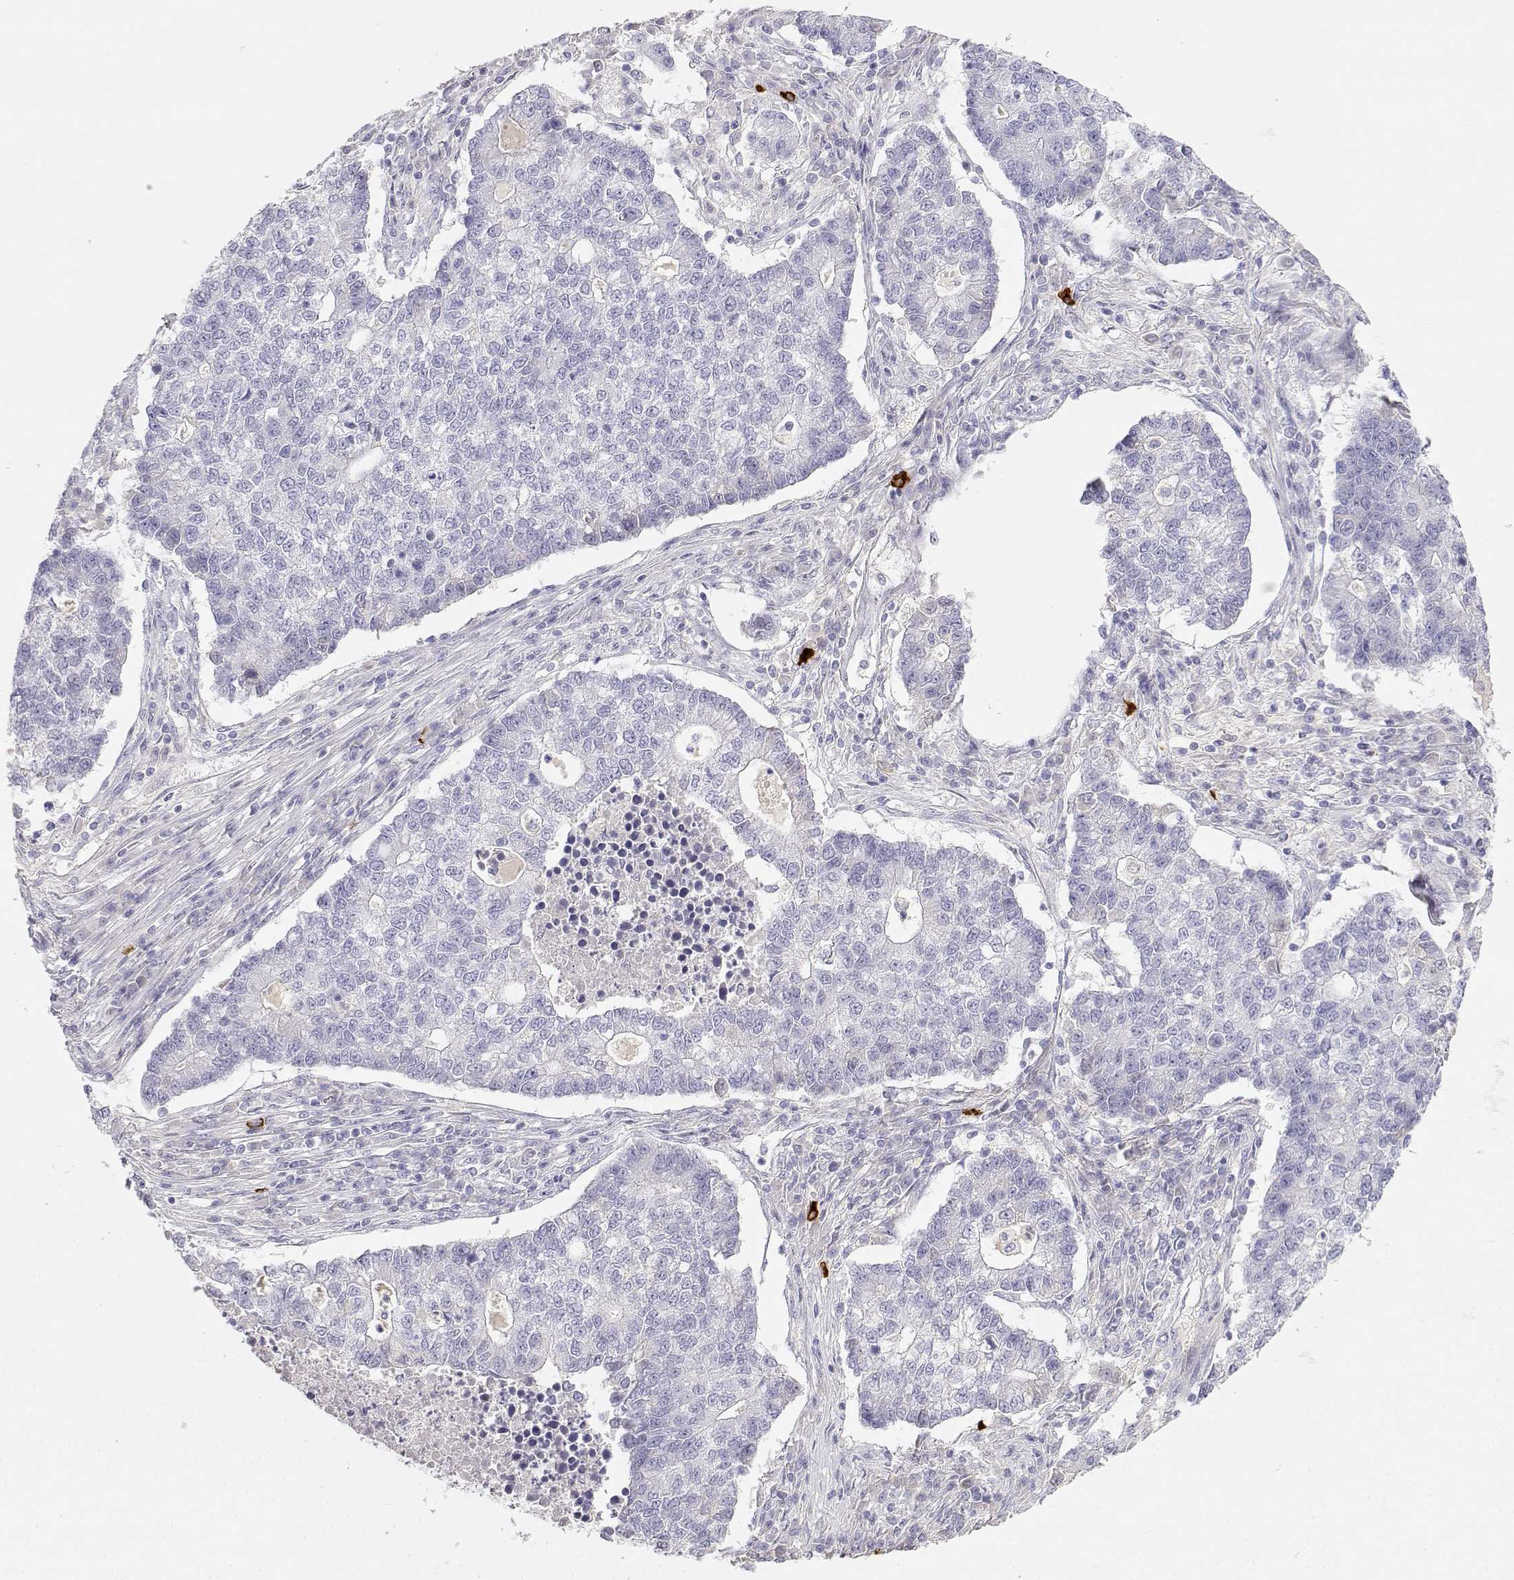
{"staining": {"intensity": "negative", "quantity": "none", "location": "none"}, "tissue": "lung cancer", "cell_type": "Tumor cells", "image_type": "cancer", "snomed": [{"axis": "morphology", "description": "Adenocarcinoma, NOS"}, {"axis": "topography", "description": "Lung"}], "caption": "DAB immunohistochemical staining of lung adenocarcinoma displays no significant positivity in tumor cells.", "gene": "GPR174", "patient": {"sex": "male", "age": 57}}